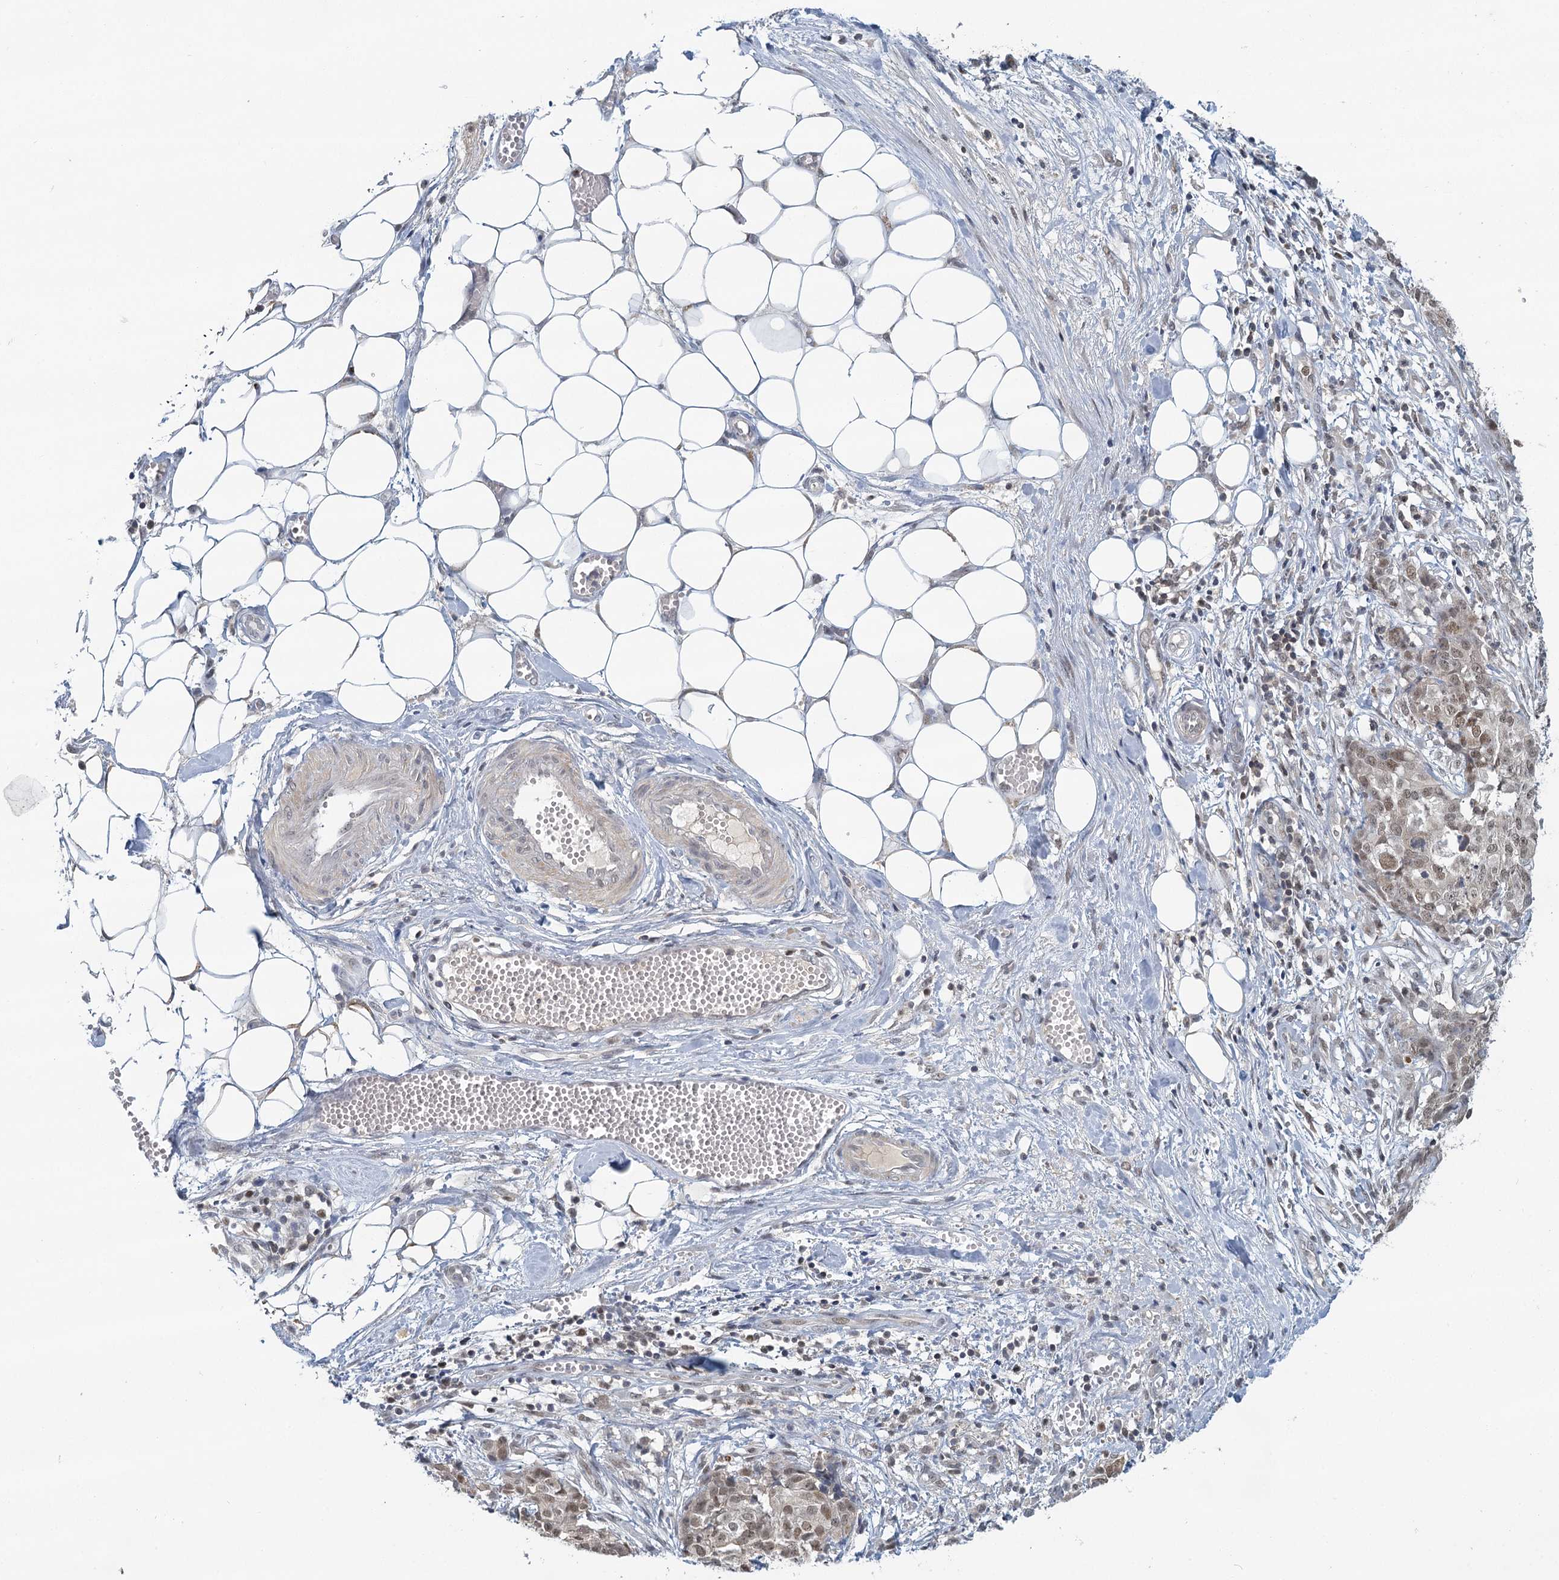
{"staining": {"intensity": "moderate", "quantity": ">75%", "location": "nuclear"}, "tissue": "ovarian cancer", "cell_type": "Tumor cells", "image_type": "cancer", "snomed": [{"axis": "morphology", "description": "Cystadenocarcinoma, serous, NOS"}, {"axis": "topography", "description": "Soft tissue"}, {"axis": "topography", "description": "Ovary"}], "caption": "Ovarian cancer stained for a protein reveals moderate nuclear positivity in tumor cells.", "gene": "GPATCH11", "patient": {"sex": "female", "age": 57}}